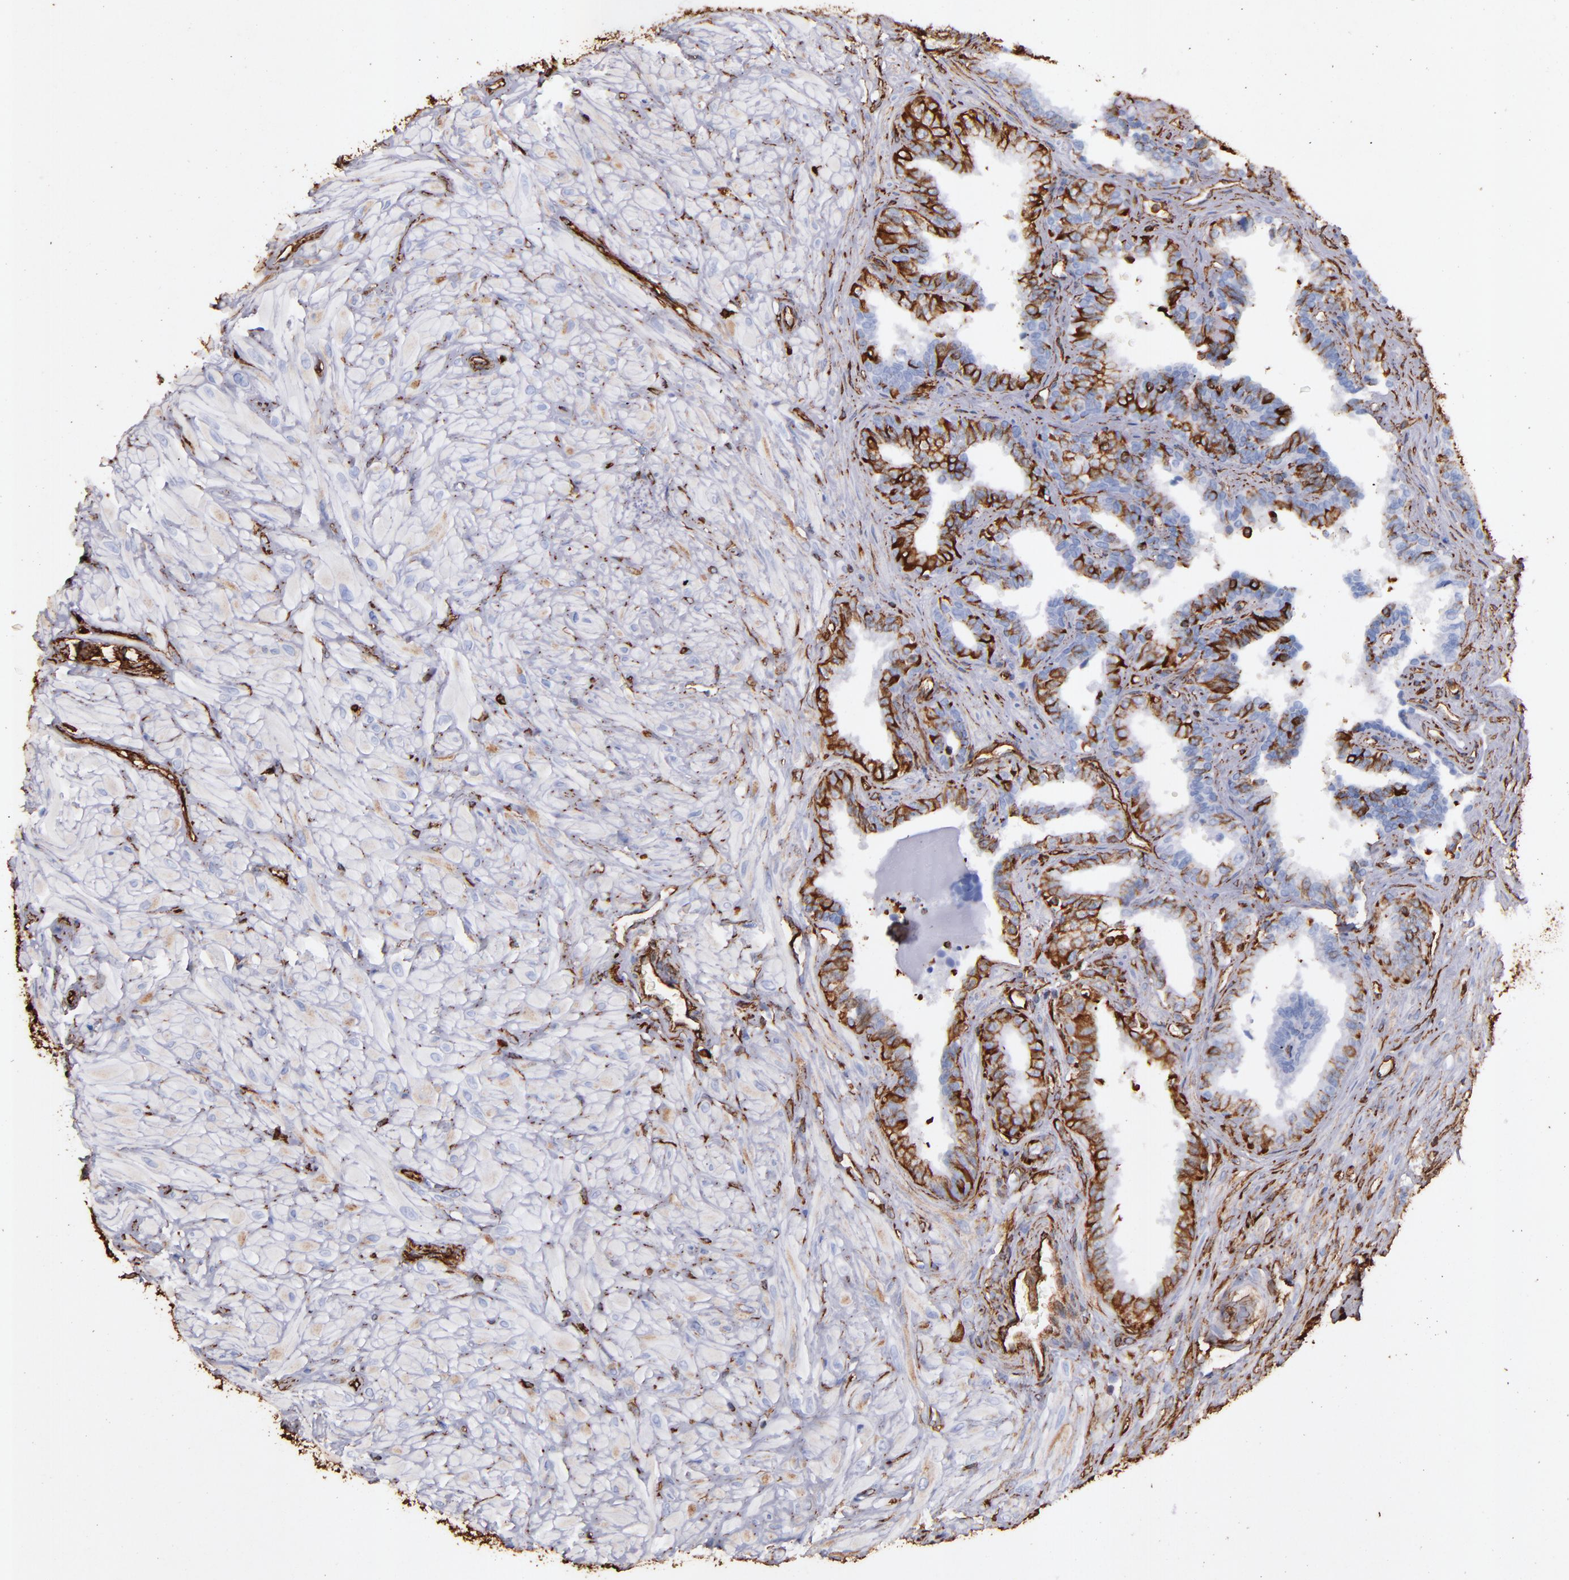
{"staining": {"intensity": "strong", "quantity": ">75%", "location": "cytoplasmic/membranous,nuclear"}, "tissue": "seminal vesicle", "cell_type": "Glandular cells", "image_type": "normal", "snomed": [{"axis": "morphology", "description": "Normal tissue, NOS"}, {"axis": "topography", "description": "Seminal veicle"}], "caption": "Immunohistochemistry (DAB (3,3'-diaminobenzidine)) staining of benign seminal vesicle shows strong cytoplasmic/membranous,nuclear protein staining in about >75% of glandular cells. (DAB (3,3'-diaminobenzidine) = brown stain, brightfield microscopy at high magnification).", "gene": "VIM", "patient": {"sex": "male", "age": 26}}